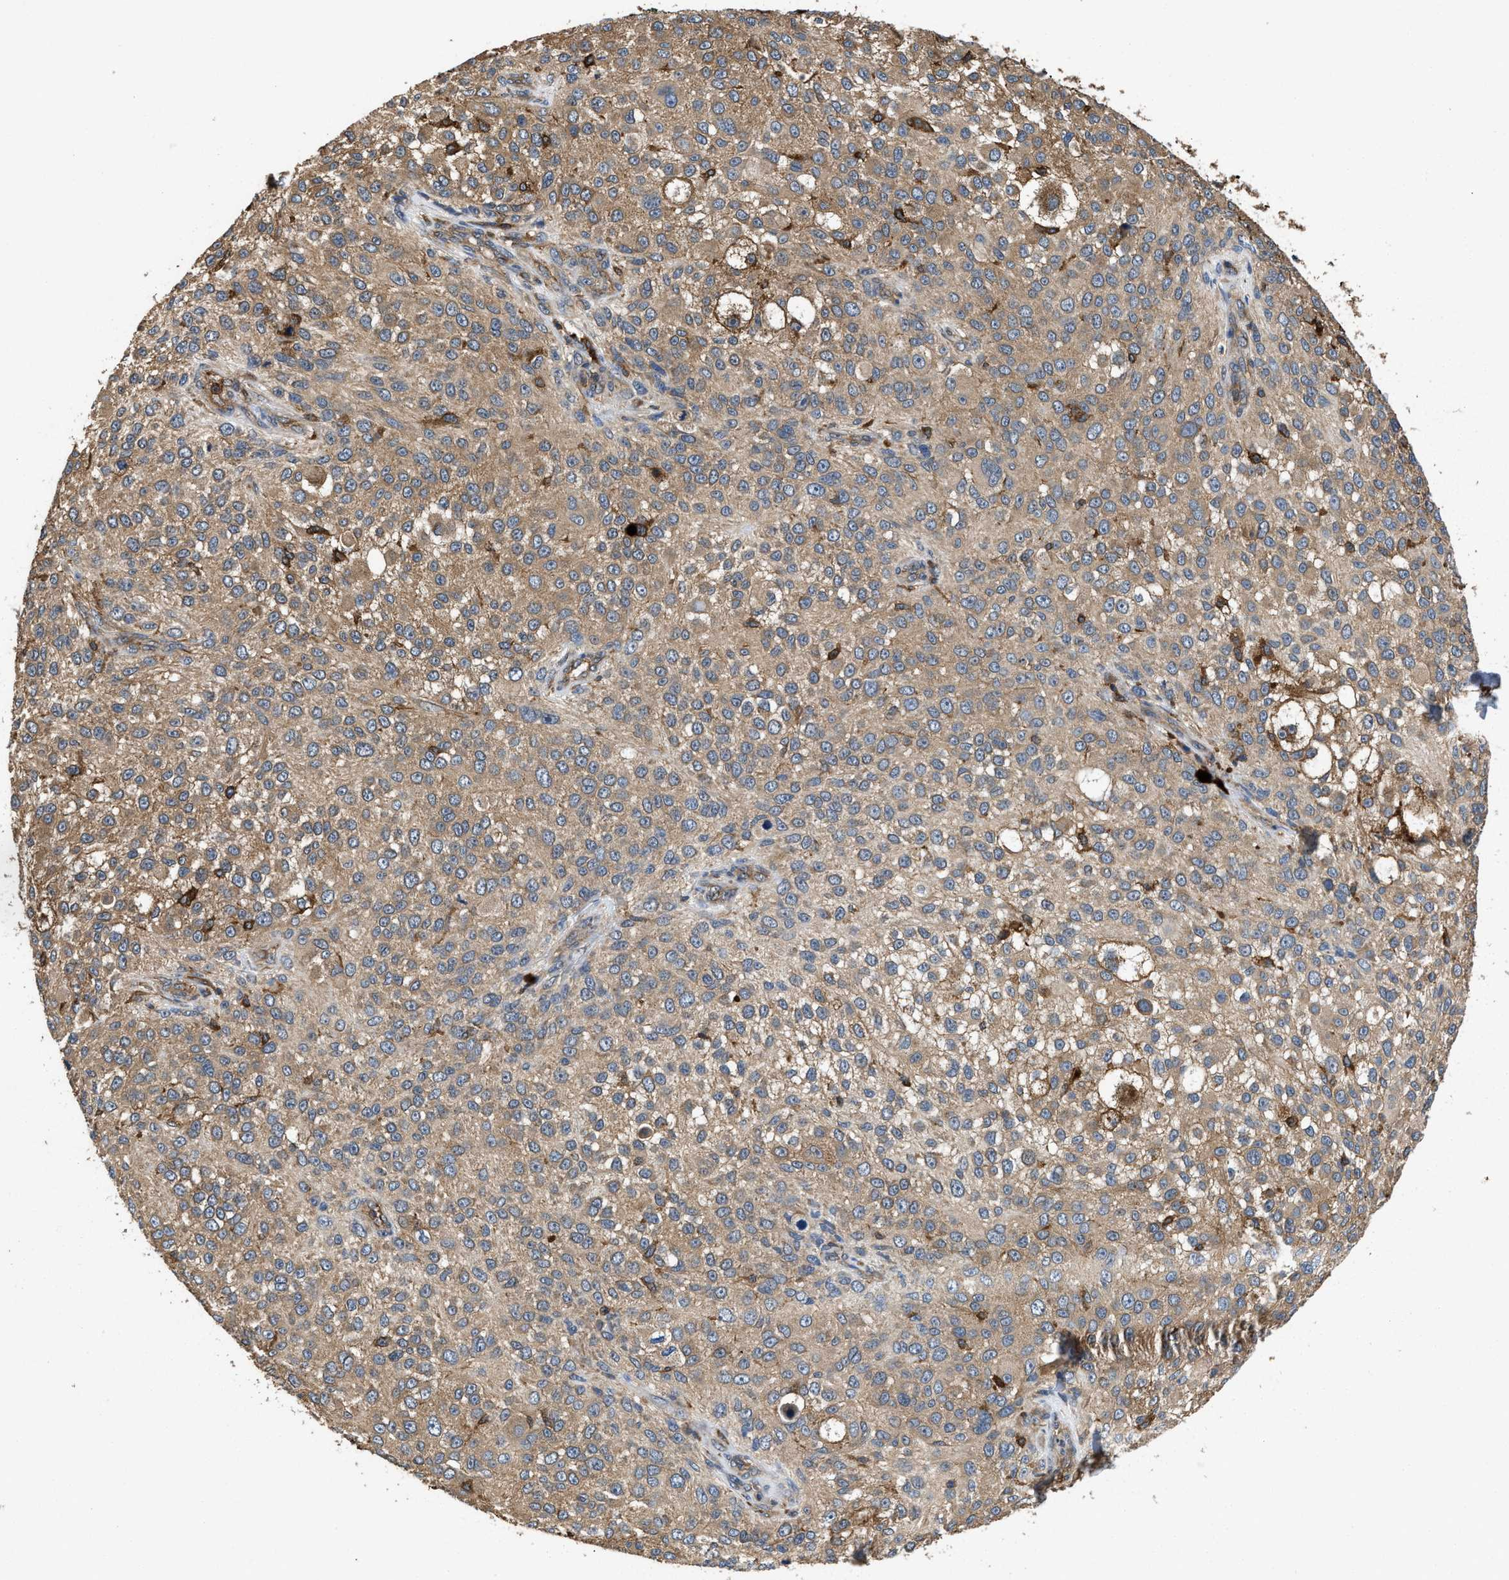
{"staining": {"intensity": "moderate", "quantity": ">75%", "location": "cytoplasmic/membranous"}, "tissue": "melanoma", "cell_type": "Tumor cells", "image_type": "cancer", "snomed": [{"axis": "morphology", "description": "Necrosis, NOS"}, {"axis": "morphology", "description": "Malignant melanoma, NOS"}, {"axis": "topography", "description": "Skin"}], "caption": "DAB immunohistochemical staining of human malignant melanoma displays moderate cytoplasmic/membranous protein staining in about >75% of tumor cells.", "gene": "LINGO2", "patient": {"sex": "female", "age": 87}}